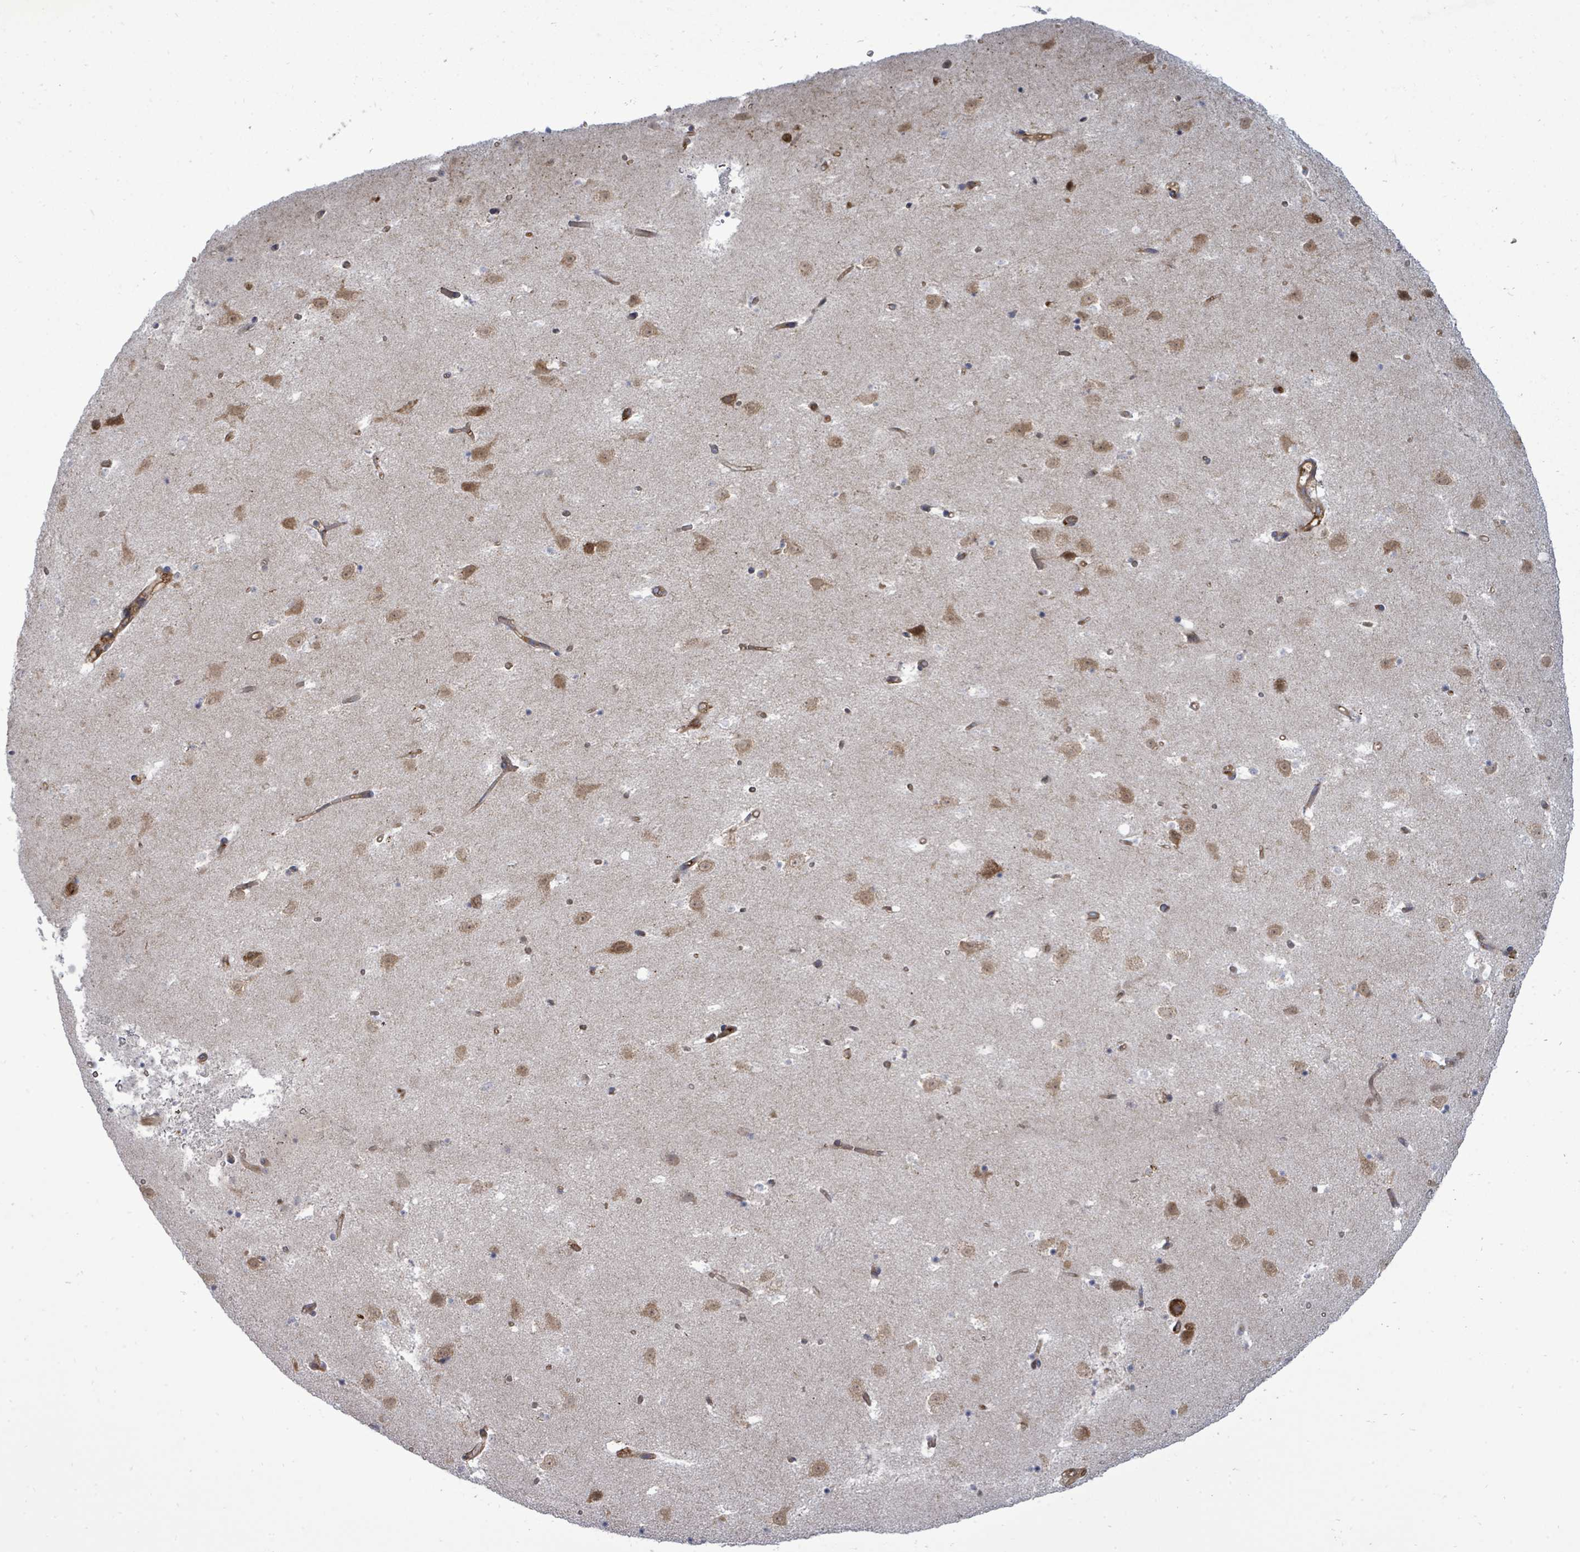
{"staining": {"intensity": "moderate", "quantity": ">75%", "location": "cytoplasmic/membranous"}, "tissue": "caudate", "cell_type": "Glial cells", "image_type": "normal", "snomed": [{"axis": "morphology", "description": "Normal tissue, NOS"}, {"axis": "topography", "description": "Lateral ventricle wall"}], "caption": "Caudate stained with immunohistochemistry (IHC) displays moderate cytoplasmic/membranous positivity in approximately >75% of glial cells.", "gene": "EIF3CL", "patient": {"sex": "male", "age": 58}}